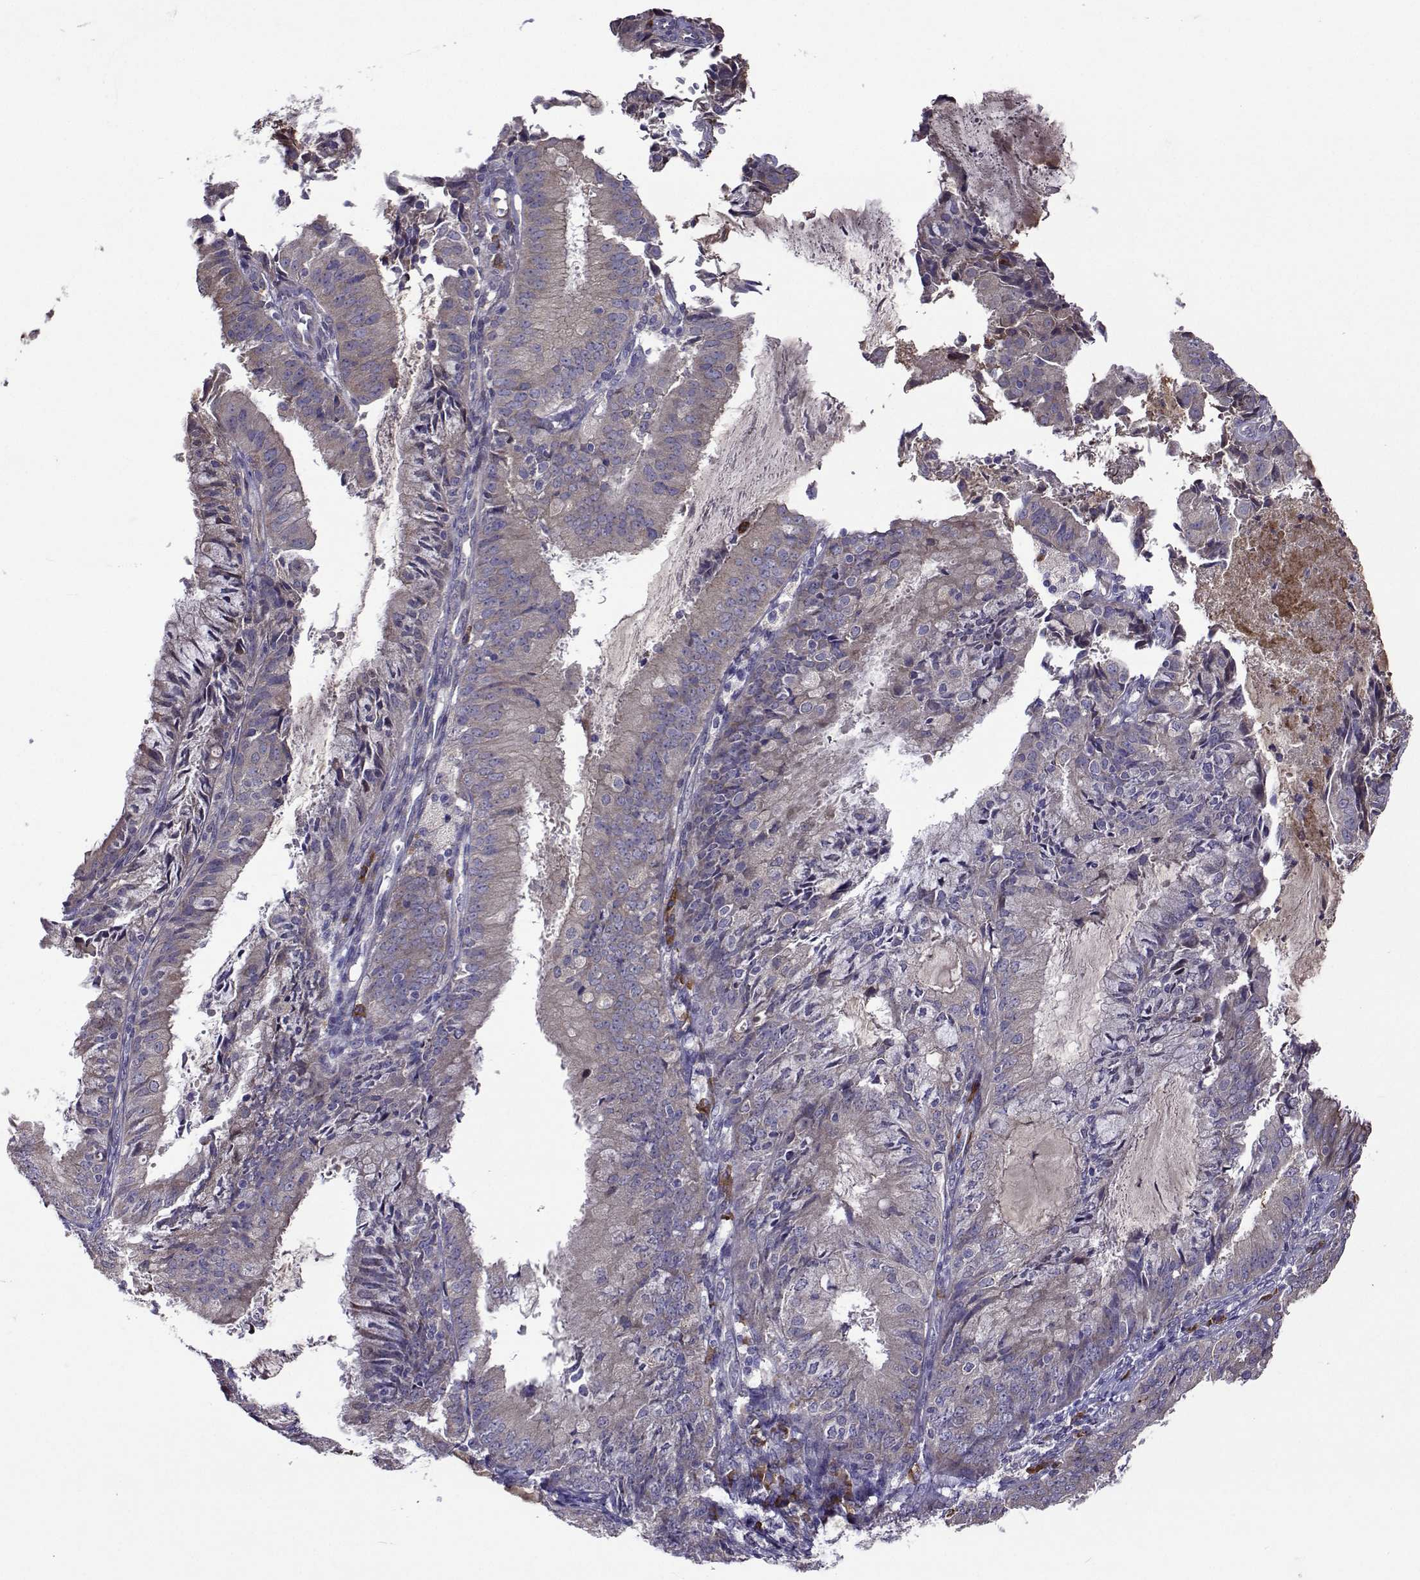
{"staining": {"intensity": "negative", "quantity": "none", "location": "none"}, "tissue": "endometrial cancer", "cell_type": "Tumor cells", "image_type": "cancer", "snomed": [{"axis": "morphology", "description": "Adenocarcinoma, NOS"}, {"axis": "topography", "description": "Endometrium"}], "caption": "High magnification brightfield microscopy of endometrial cancer stained with DAB (brown) and counterstained with hematoxylin (blue): tumor cells show no significant staining.", "gene": "TARBP2", "patient": {"sex": "female", "age": 57}}